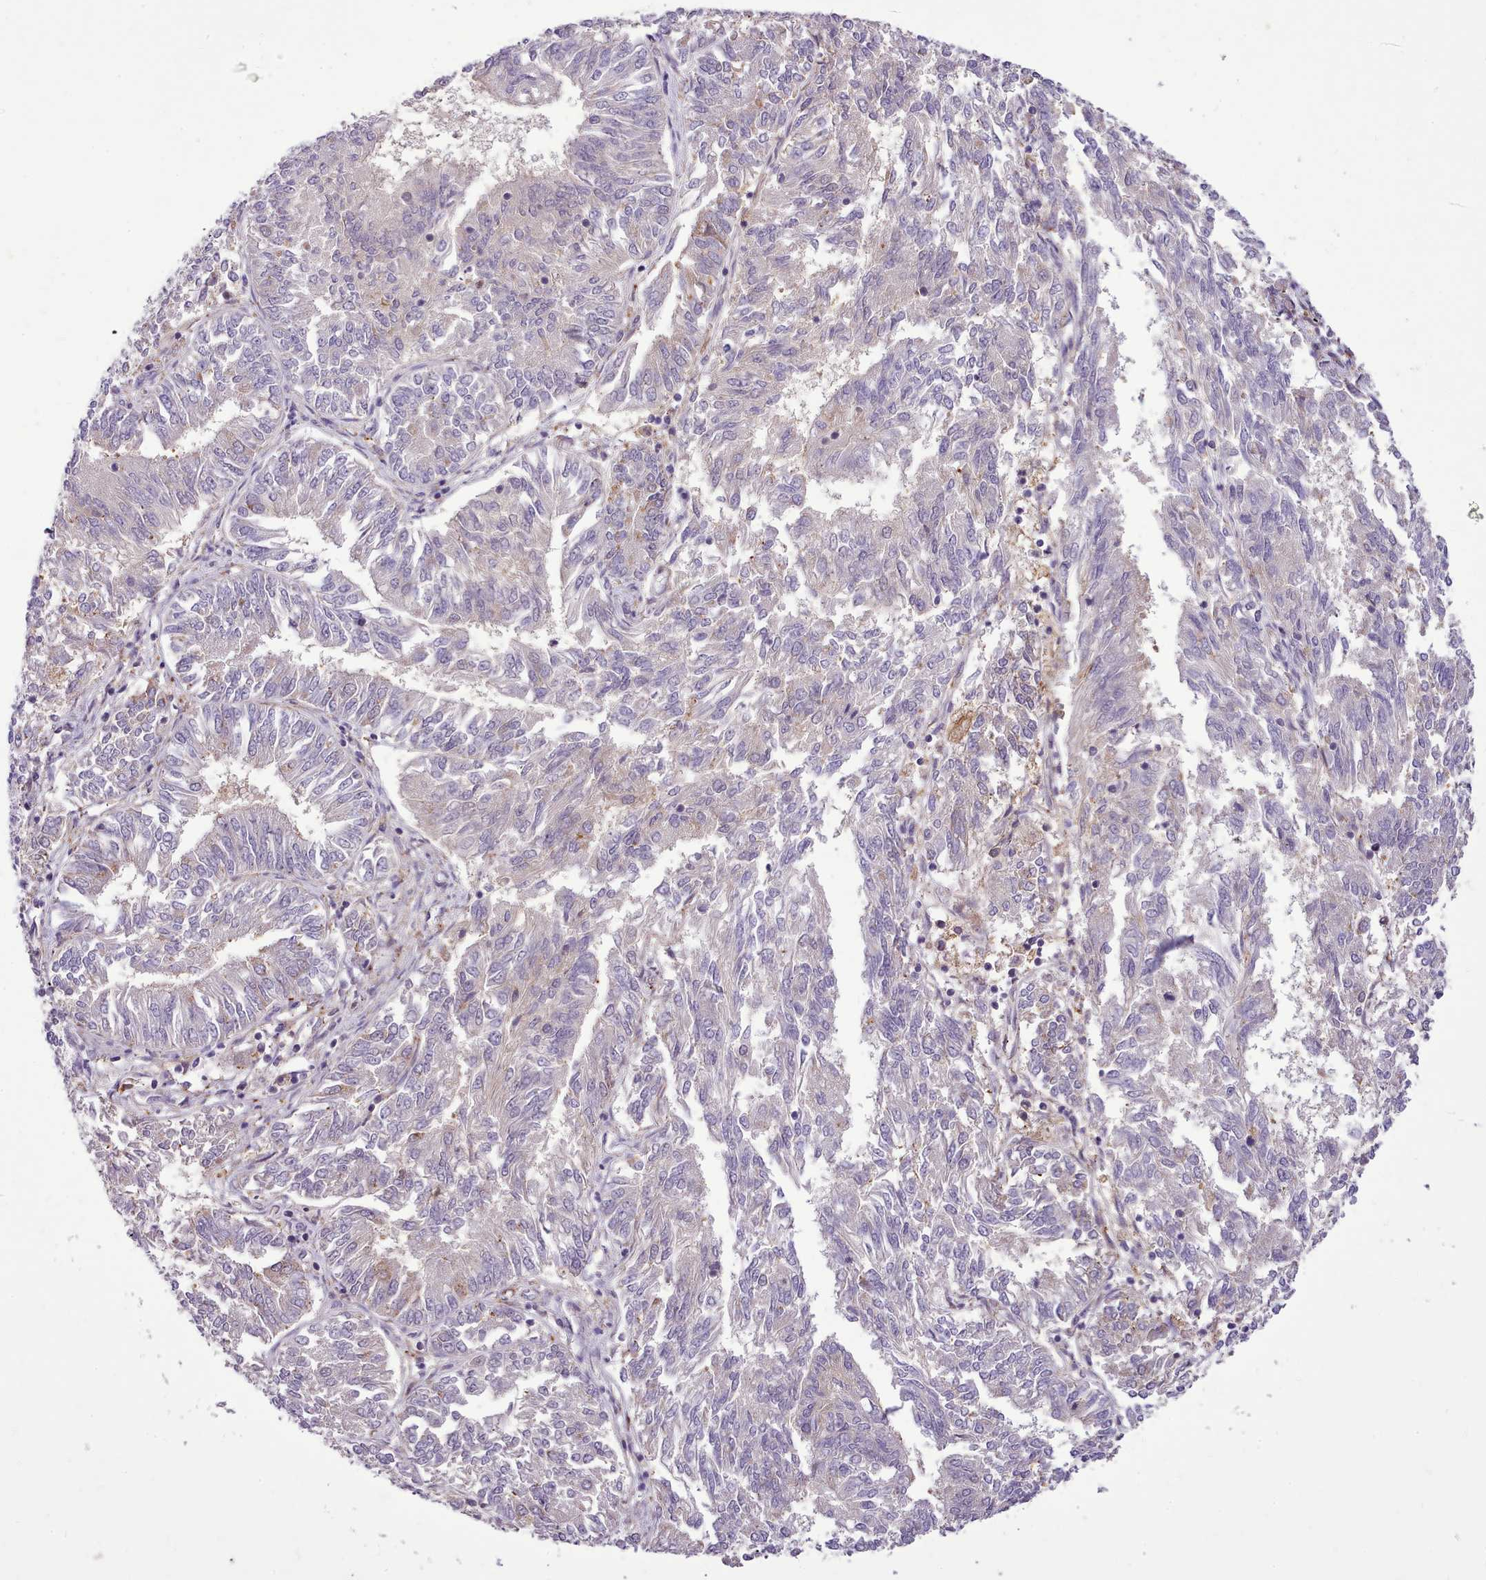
{"staining": {"intensity": "negative", "quantity": "none", "location": "none"}, "tissue": "endometrial cancer", "cell_type": "Tumor cells", "image_type": "cancer", "snomed": [{"axis": "morphology", "description": "Adenocarcinoma, NOS"}, {"axis": "topography", "description": "Endometrium"}], "caption": "Tumor cells show no significant protein staining in endometrial cancer (adenocarcinoma).", "gene": "FAM83E", "patient": {"sex": "female", "age": 58}}